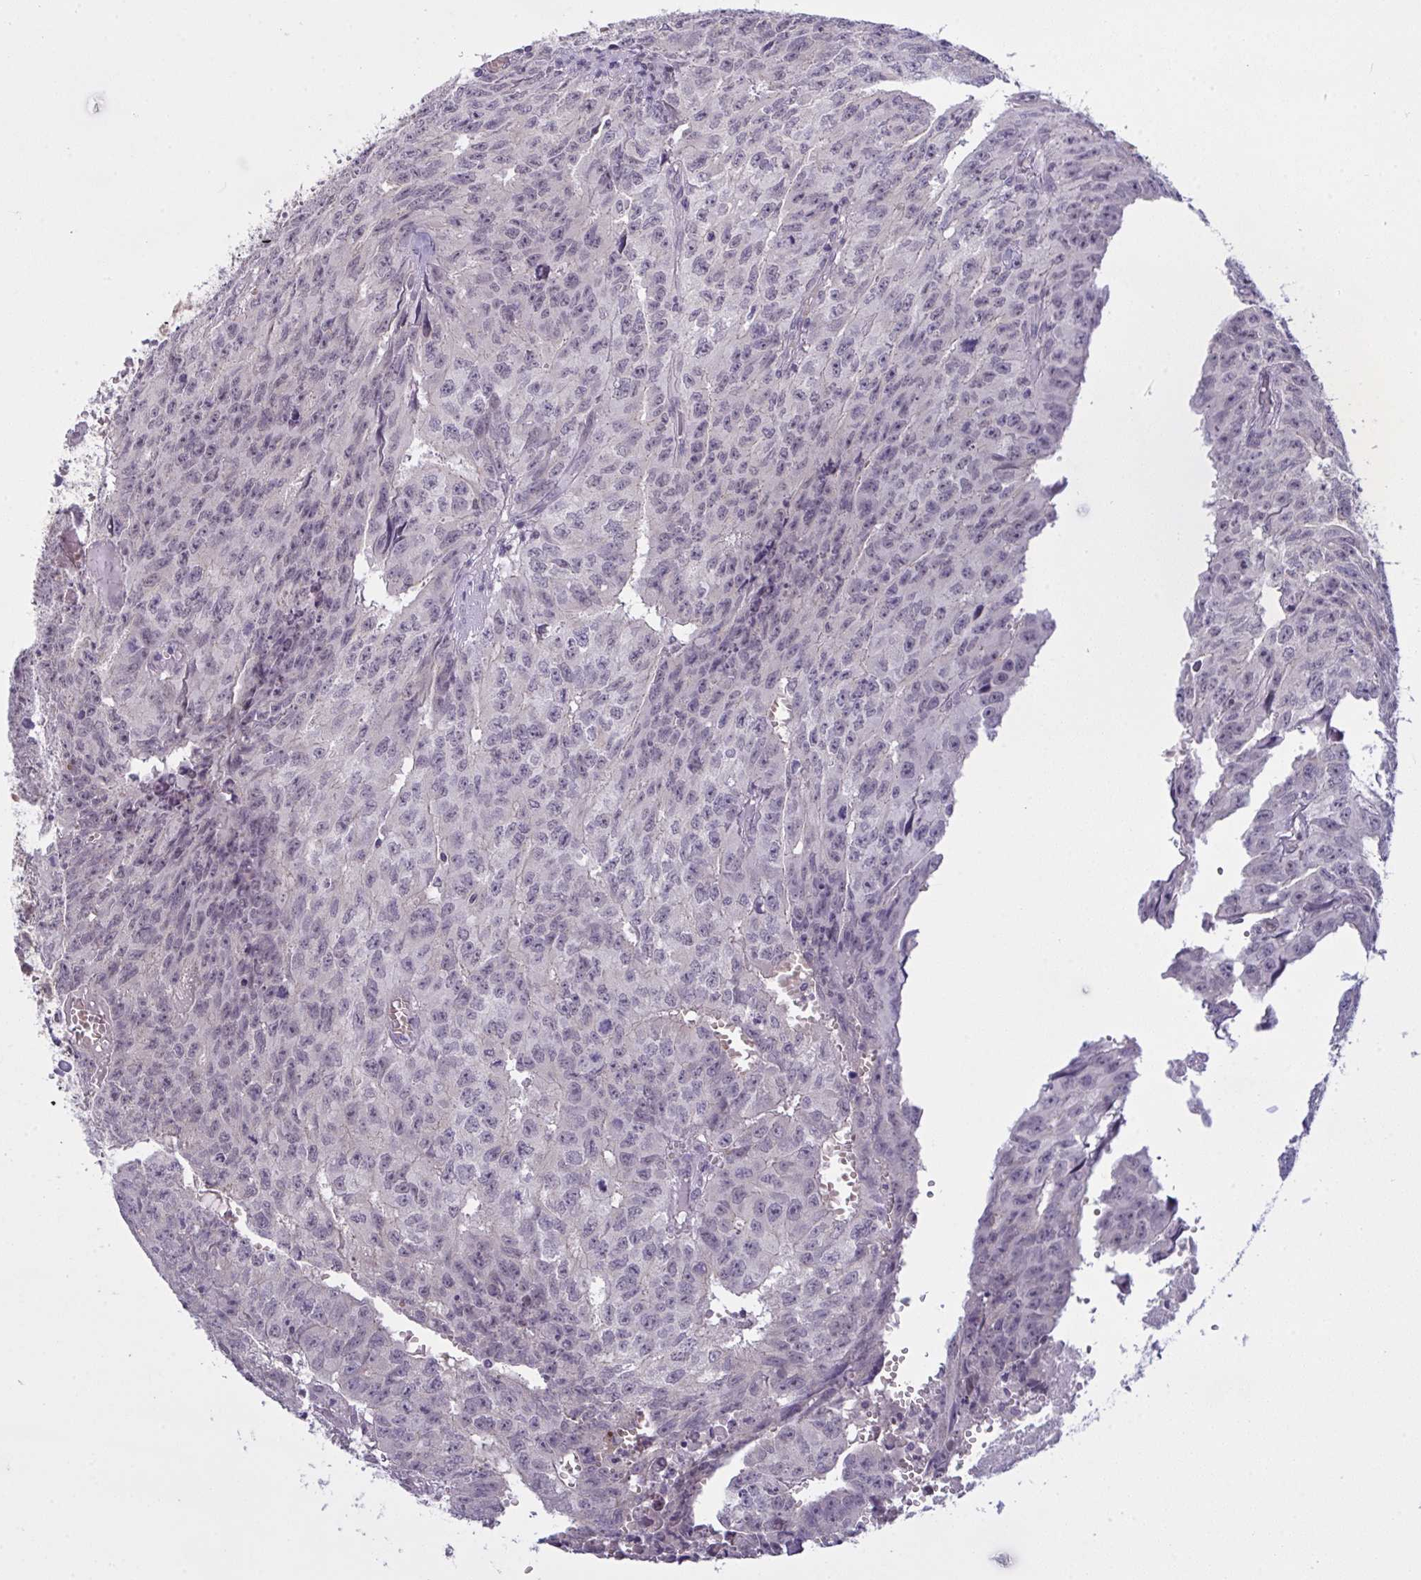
{"staining": {"intensity": "negative", "quantity": "none", "location": "none"}, "tissue": "testis cancer", "cell_type": "Tumor cells", "image_type": "cancer", "snomed": [{"axis": "morphology", "description": "Carcinoma, Embryonal, NOS"}, {"axis": "morphology", "description": "Teratoma, malignant, NOS"}, {"axis": "topography", "description": "Testis"}], "caption": "An IHC micrograph of testis cancer (teratoma (malignant)) is shown. There is no staining in tumor cells of testis cancer (teratoma (malignant)). Nuclei are stained in blue.", "gene": "ZNF784", "patient": {"sex": "male", "age": 24}}